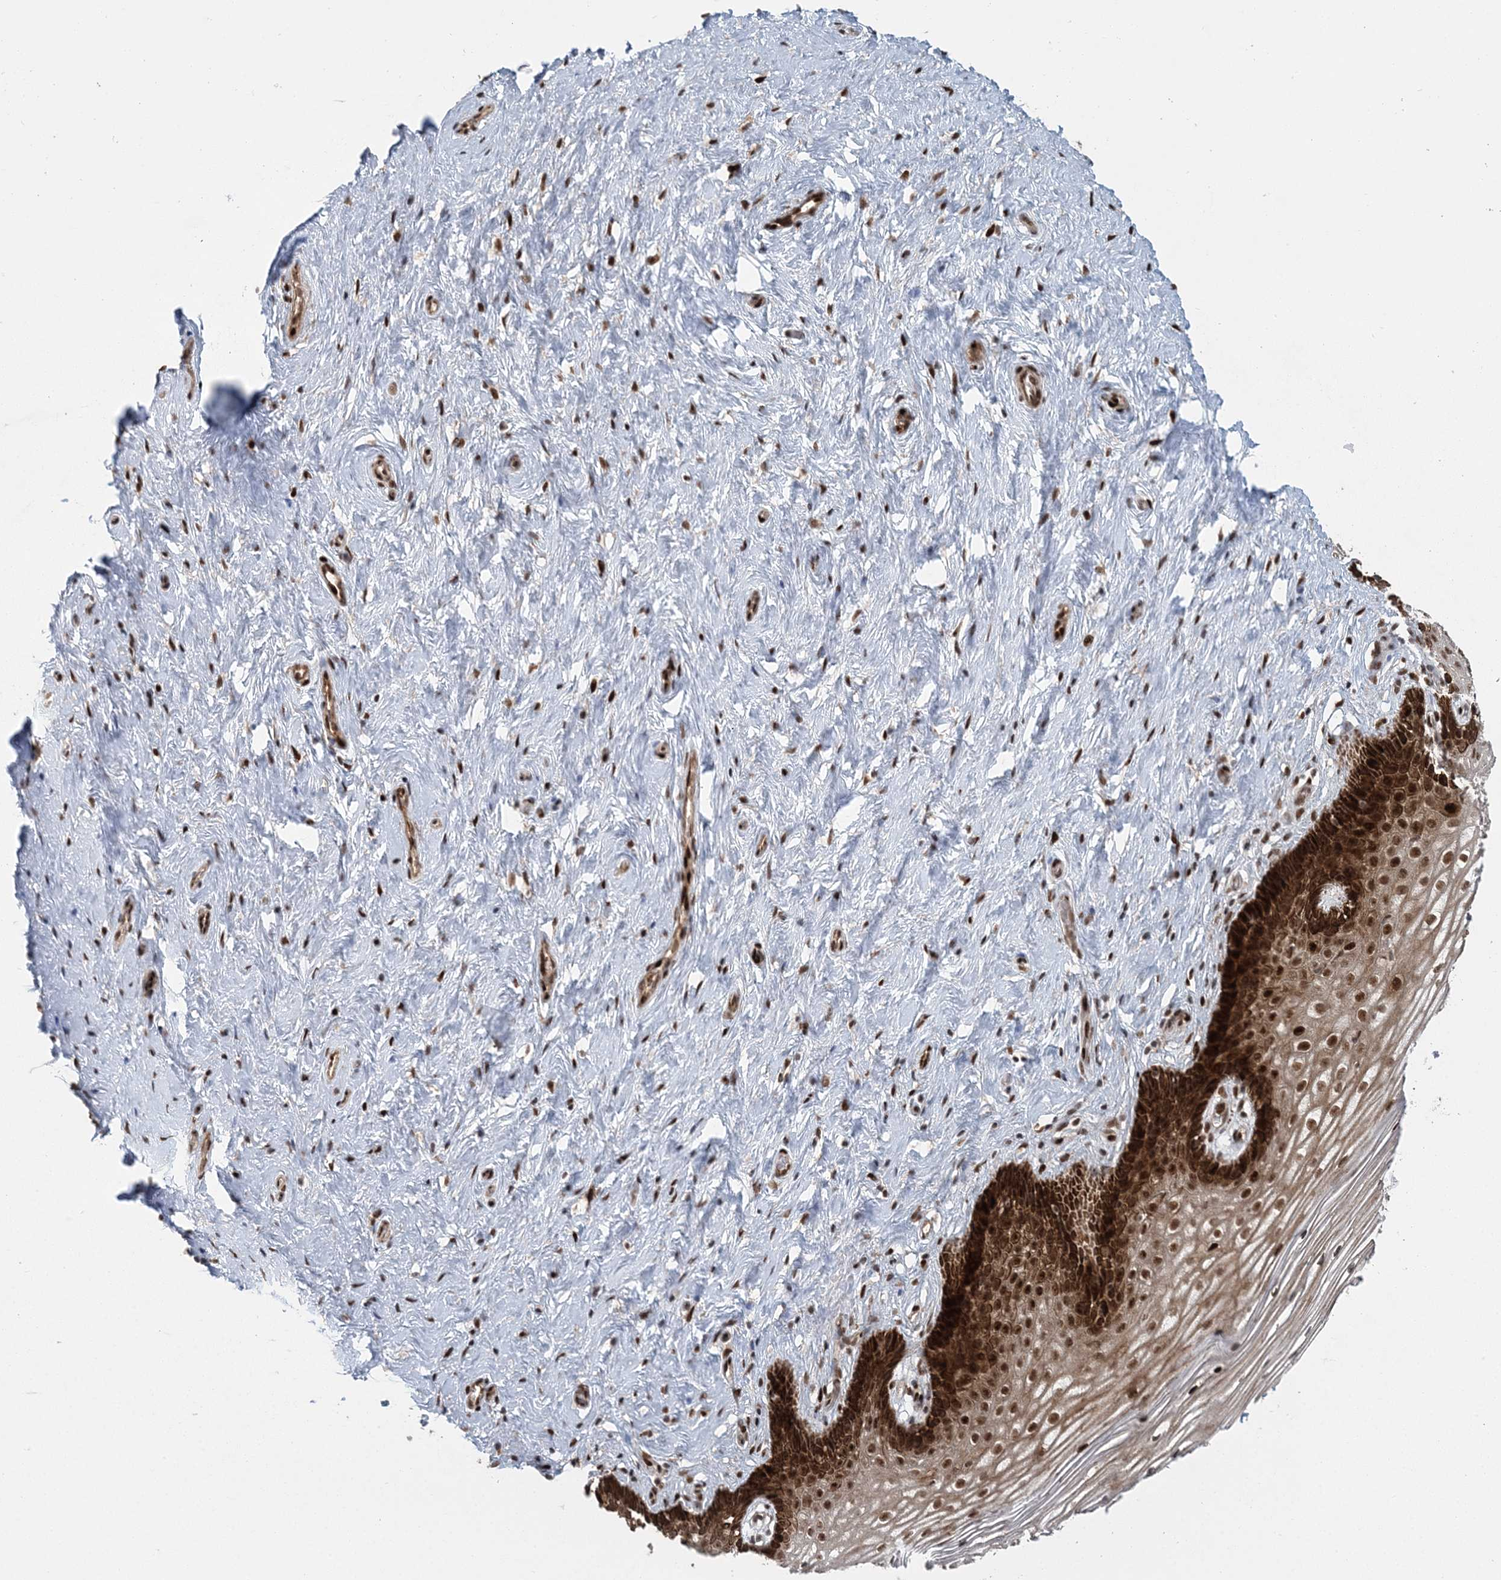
{"staining": {"intensity": "strong", "quantity": ">75%", "location": "nuclear"}, "tissue": "cervix", "cell_type": "Glandular cells", "image_type": "normal", "snomed": [{"axis": "morphology", "description": "Normal tissue, NOS"}, {"axis": "topography", "description": "Cervix"}], "caption": "An image of cervix stained for a protein shows strong nuclear brown staining in glandular cells. Immunohistochemistry (ihc) stains the protein of interest in brown and the nuclei are stained blue.", "gene": "CWC22", "patient": {"sex": "female", "age": 33}}